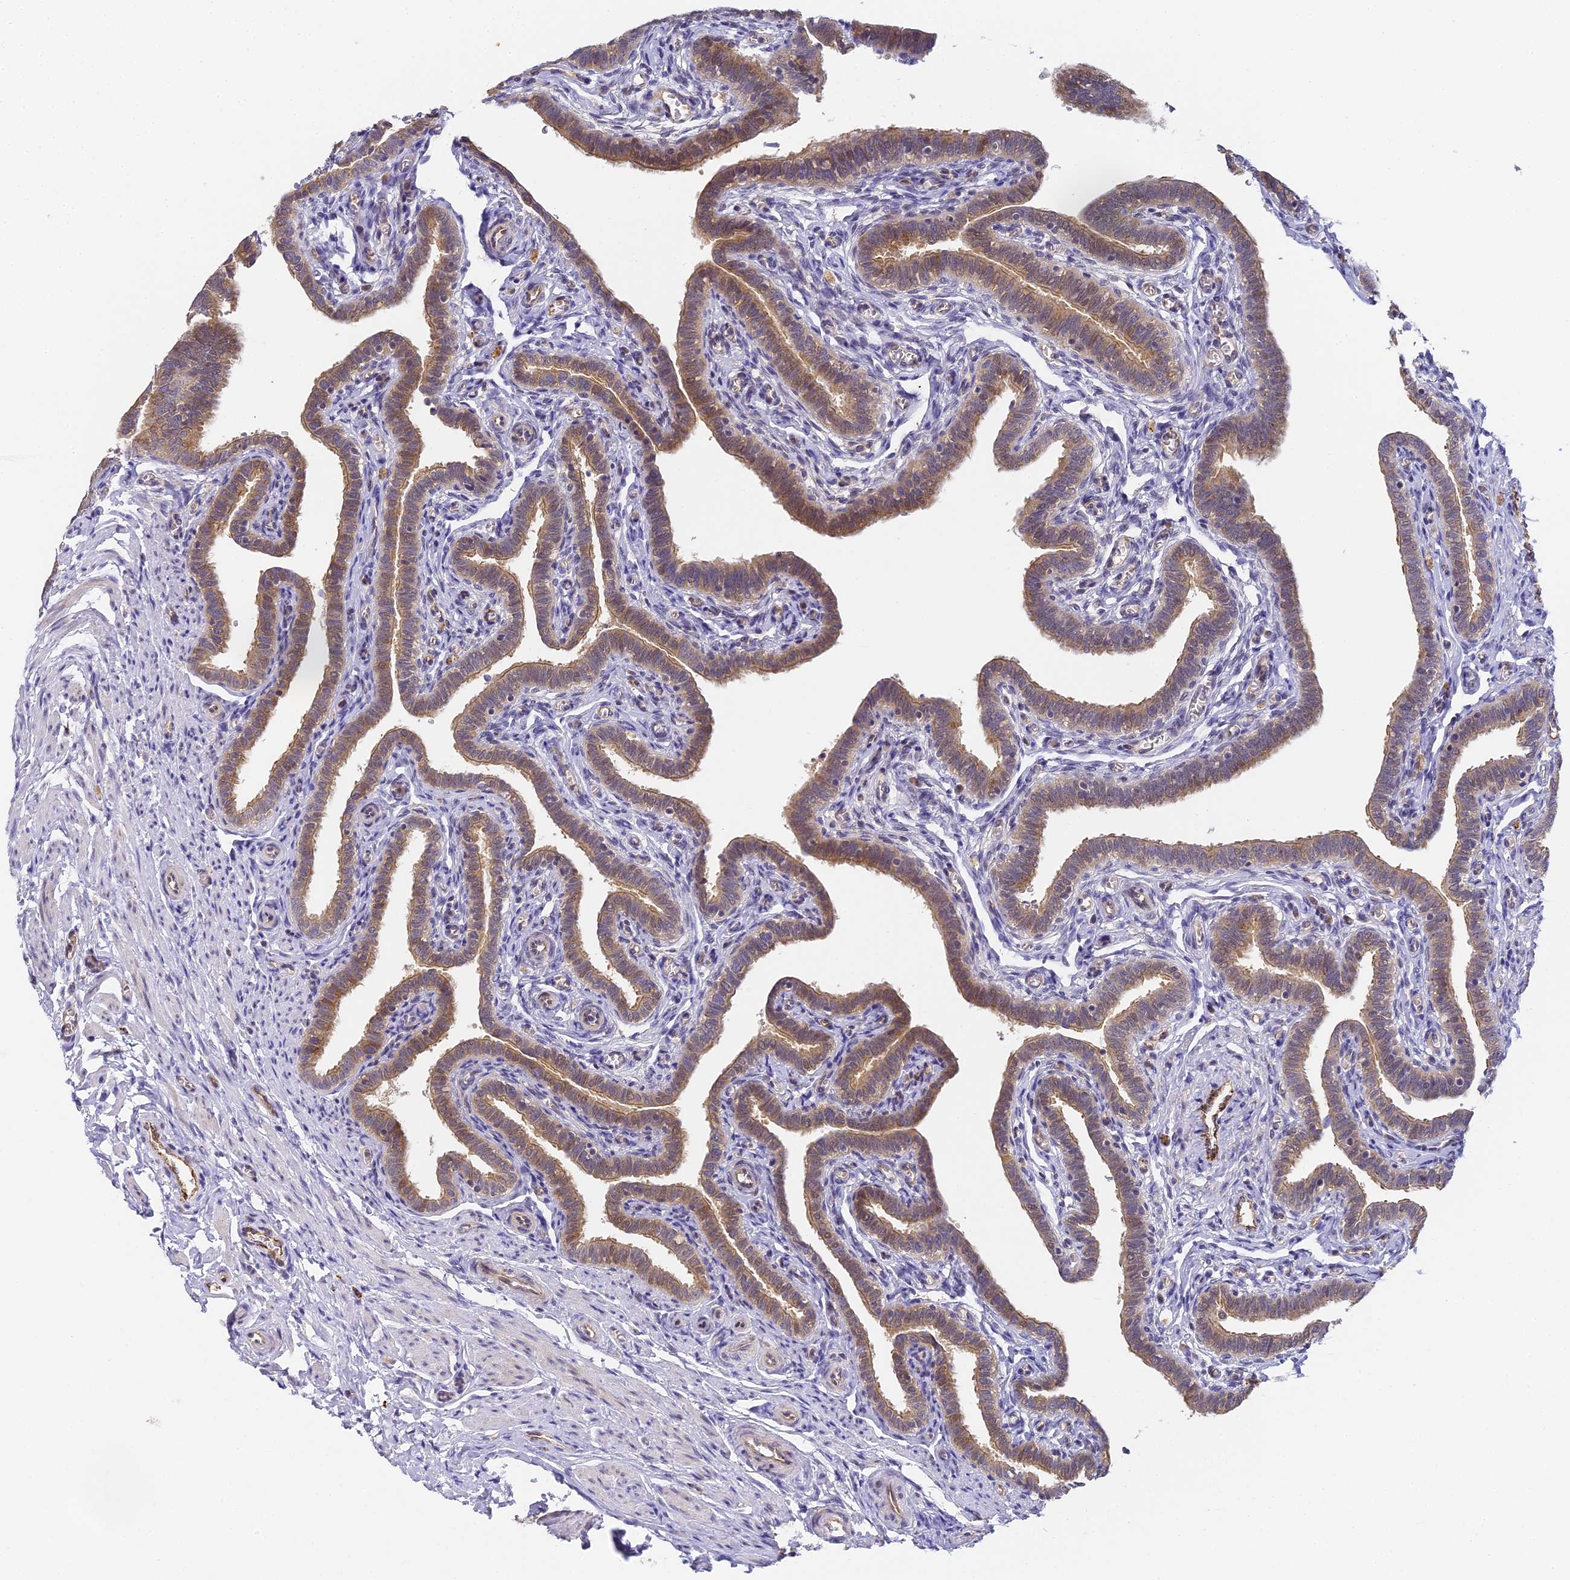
{"staining": {"intensity": "moderate", "quantity": ">75%", "location": "cytoplasmic/membranous"}, "tissue": "fallopian tube", "cell_type": "Glandular cells", "image_type": "normal", "snomed": [{"axis": "morphology", "description": "Normal tissue, NOS"}, {"axis": "topography", "description": "Fallopian tube"}], "caption": "An immunohistochemistry (IHC) photomicrograph of normal tissue is shown. Protein staining in brown shows moderate cytoplasmic/membranous positivity in fallopian tube within glandular cells.", "gene": "DNAAF10", "patient": {"sex": "female", "age": 36}}